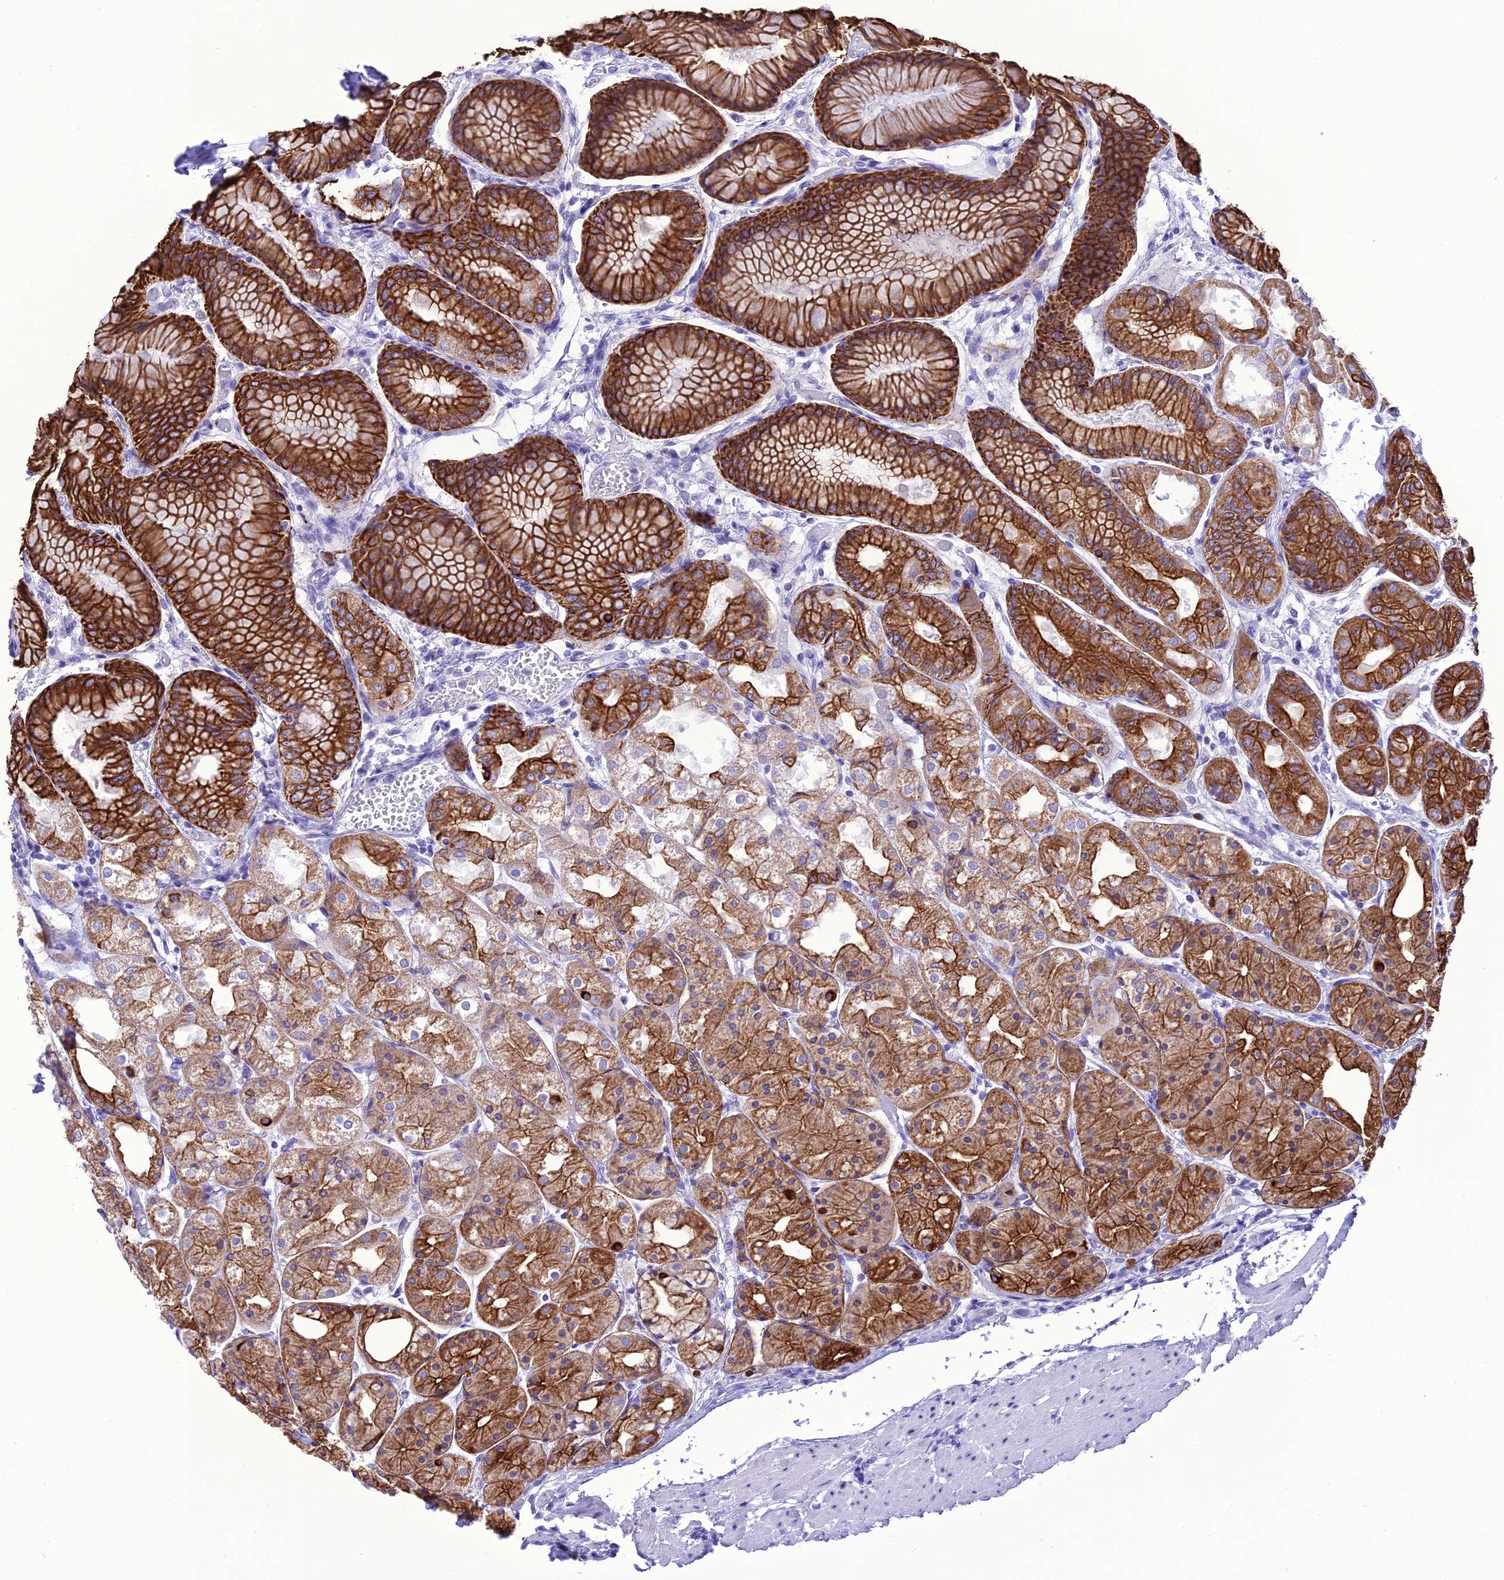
{"staining": {"intensity": "strong", "quantity": ">75%", "location": "cytoplasmic/membranous"}, "tissue": "stomach", "cell_type": "Glandular cells", "image_type": "normal", "snomed": [{"axis": "morphology", "description": "Normal tissue, NOS"}, {"axis": "topography", "description": "Stomach, upper"}], "caption": "Protein staining shows strong cytoplasmic/membranous expression in about >75% of glandular cells in benign stomach. (DAB (3,3'-diaminobenzidine) = brown stain, brightfield microscopy at high magnification).", "gene": "VPS52", "patient": {"sex": "male", "age": 72}}